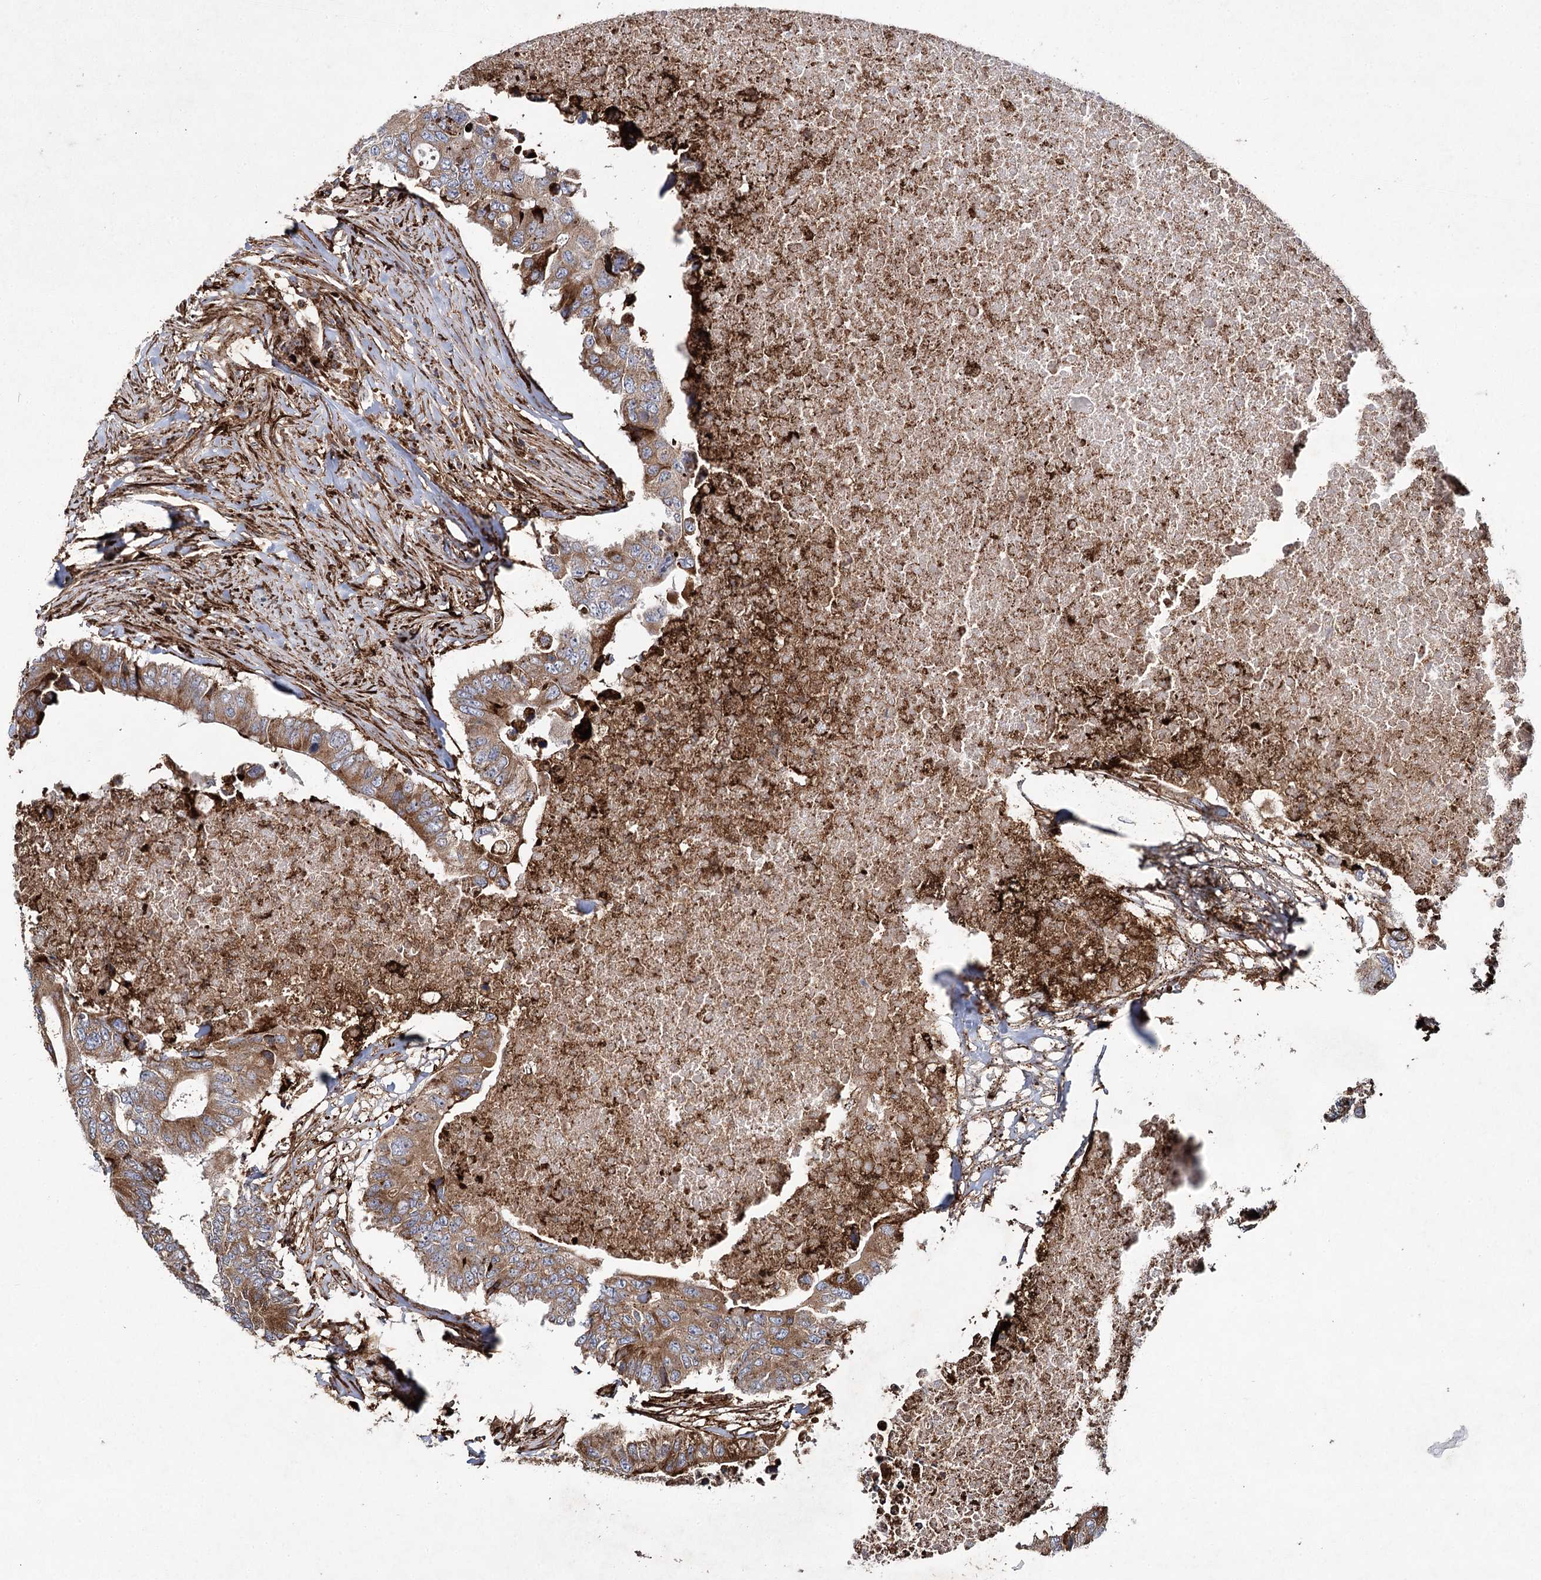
{"staining": {"intensity": "moderate", "quantity": ">75%", "location": "cytoplasmic/membranous"}, "tissue": "colorectal cancer", "cell_type": "Tumor cells", "image_type": "cancer", "snomed": [{"axis": "morphology", "description": "Adenocarcinoma, NOS"}, {"axis": "topography", "description": "Colon"}], "caption": "The immunohistochemical stain labels moderate cytoplasmic/membranous positivity in tumor cells of colorectal cancer (adenocarcinoma) tissue.", "gene": "DCUN1D4", "patient": {"sex": "male", "age": 71}}